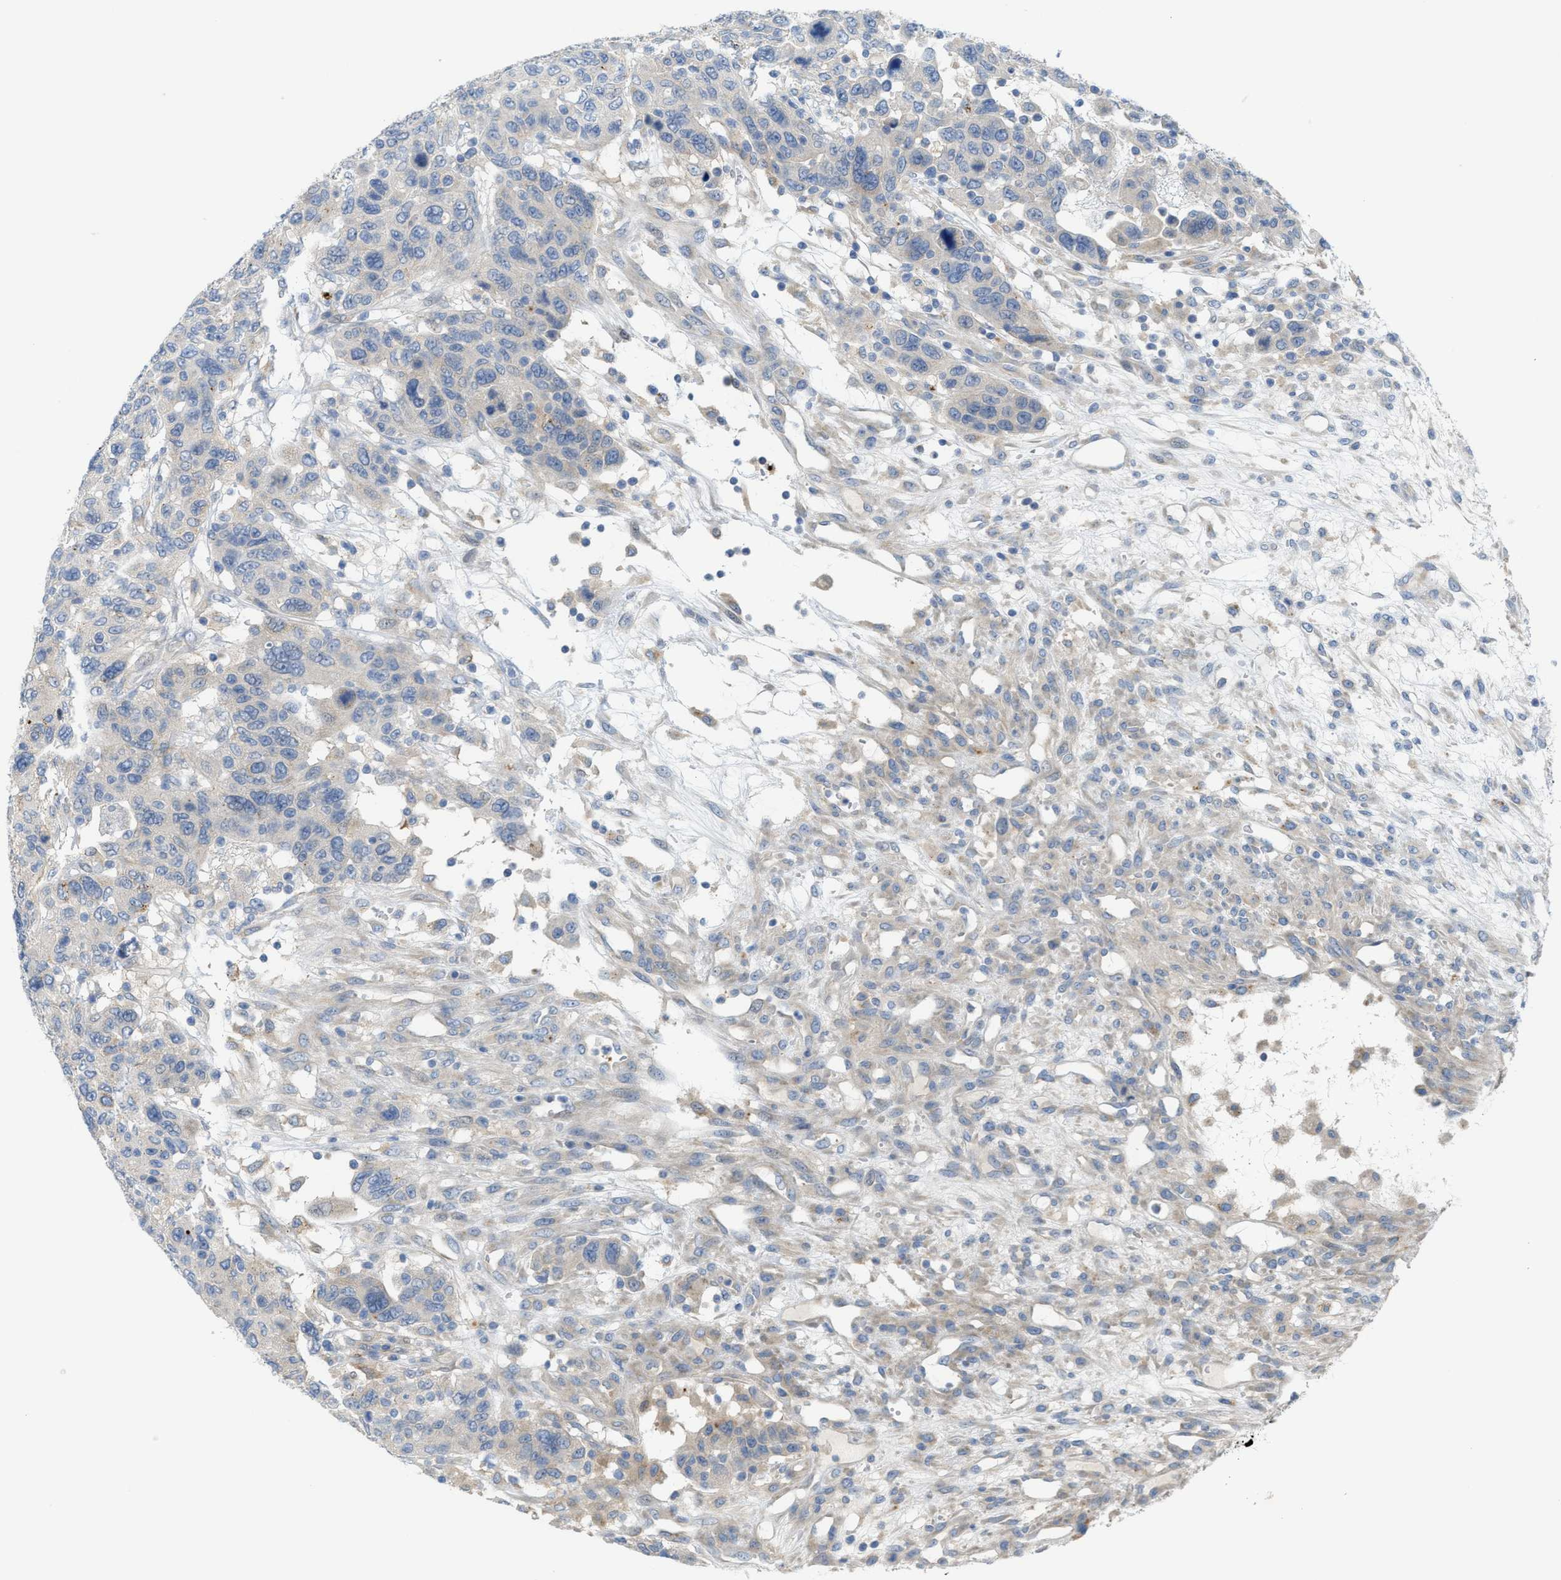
{"staining": {"intensity": "weak", "quantity": "<25%", "location": "cytoplasmic/membranous"}, "tissue": "breast cancer", "cell_type": "Tumor cells", "image_type": "cancer", "snomed": [{"axis": "morphology", "description": "Duct carcinoma"}, {"axis": "topography", "description": "Breast"}], "caption": "Immunohistochemistry (IHC) photomicrograph of breast cancer (infiltrating ductal carcinoma) stained for a protein (brown), which reveals no staining in tumor cells. (DAB (3,3'-diaminobenzidine) immunohistochemistry, high magnification).", "gene": "KLHDC10", "patient": {"sex": "female", "age": 37}}